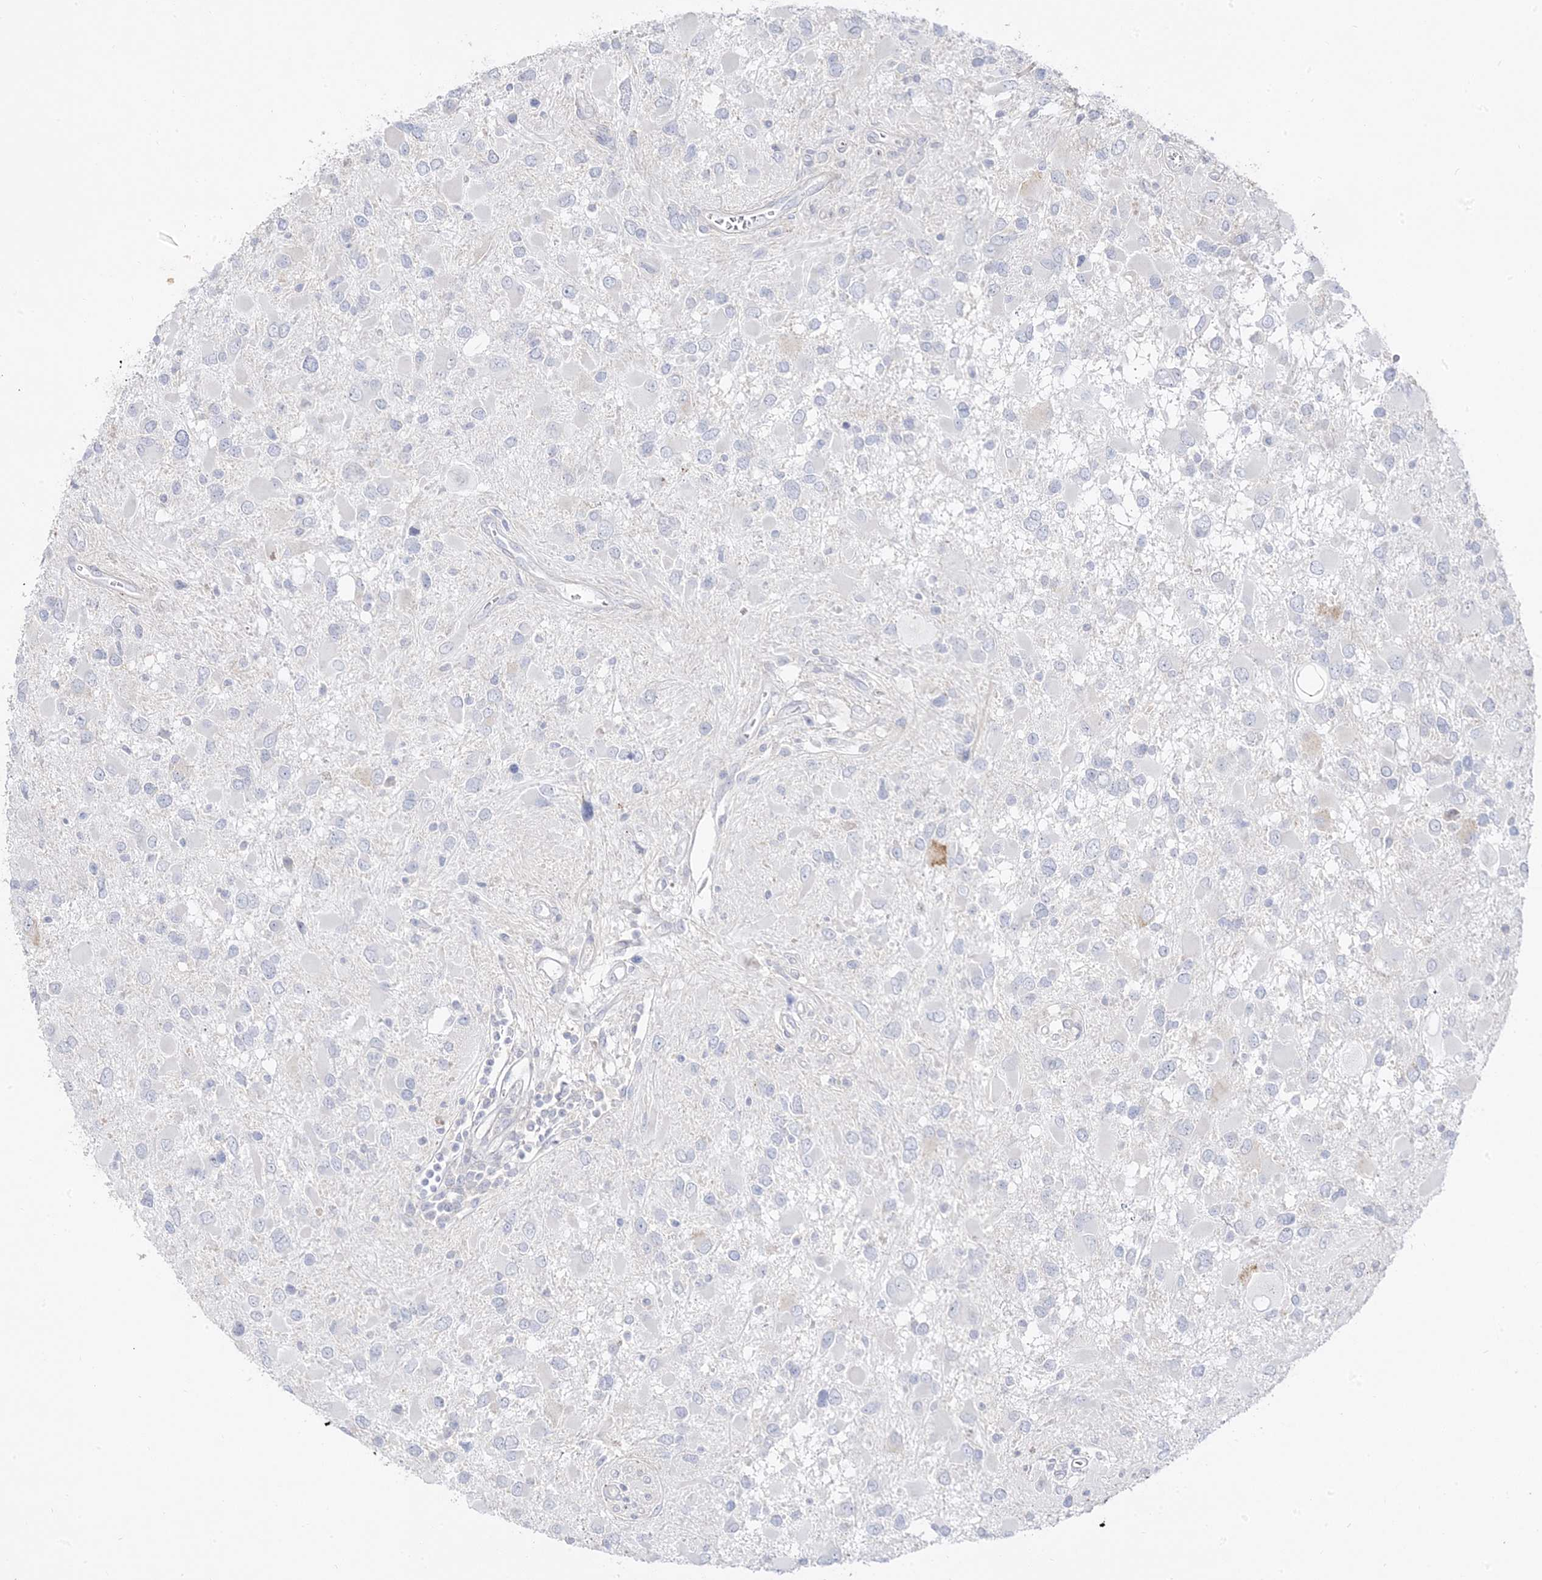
{"staining": {"intensity": "negative", "quantity": "none", "location": "none"}, "tissue": "glioma", "cell_type": "Tumor cells", "image_type": "cancer", "snomed": [{"axis": "morphology", "description": "Glioma, malignant, High grade"}, {"axis": "topography", "description": "Brain"}], "caption": "DAB (3,3'-diaminobenzidine) immunohistochemical staining of malignant glioma (high-grade) exhibits no significant expression in tumor cells.", "gene": "TRANK1", "patient": {"sex": "male", "age": 53}}